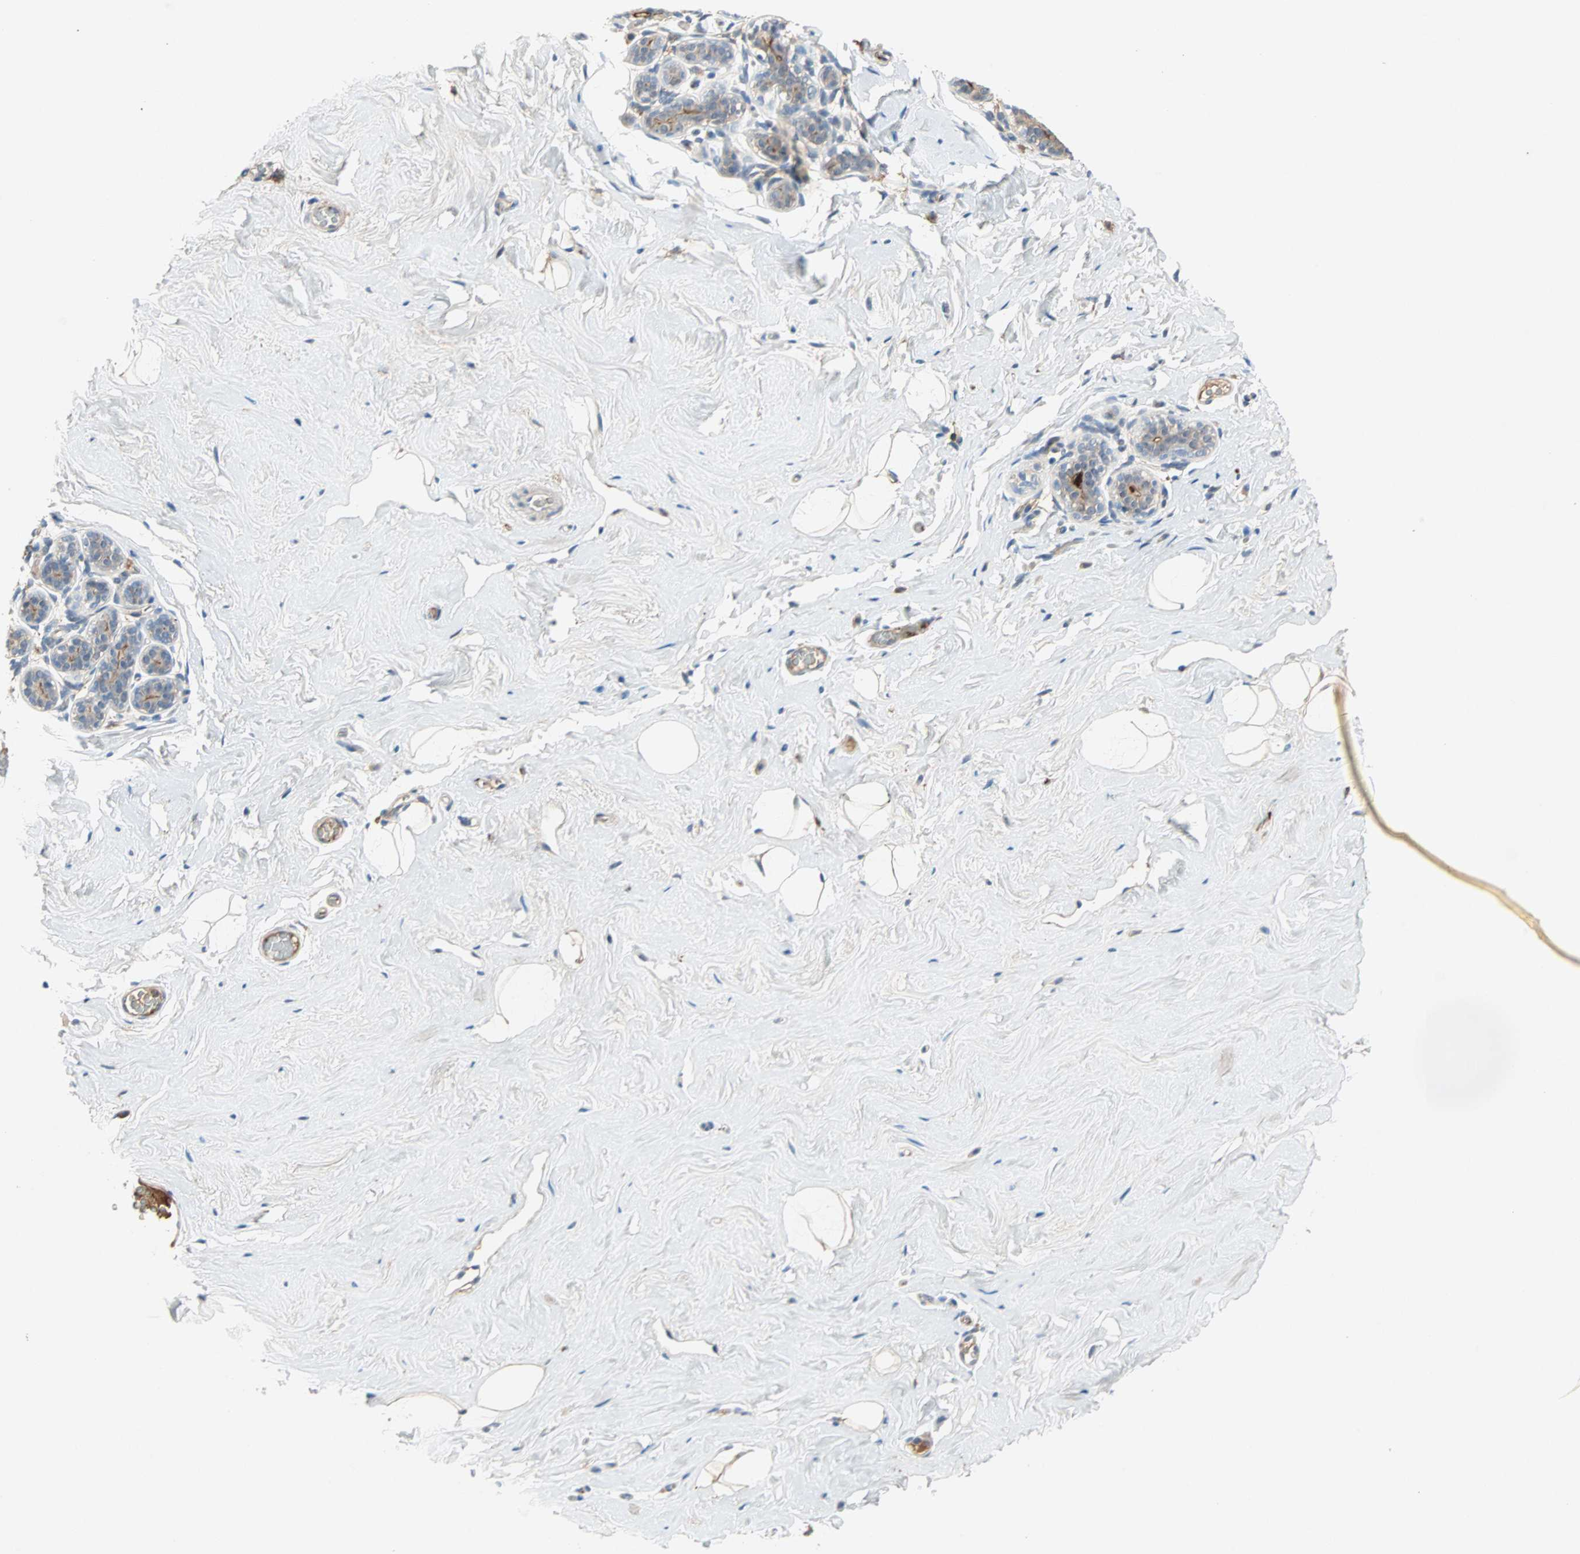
{"staining": {"intensity": "weak", "quantity": "<25%", "location": "cytoplasmic/membranous"}, "tissue": "breast", "cell_type": "Adipocytes", "image_type": "normal", "snomed": [{"axis": "morphology", "description": "Normal tissue, NOS"}, {"axis": "topography", "description": "Breast"}], "caption": "Immunohistochemistry (IHC) of unremarkable human breast displays no expression in adipocytes. (Brightfield microscopy of DAB immunohistochemistry at high magnification).", "gene": "PROS1", "patient": {"sex": "female", "age": 75}}